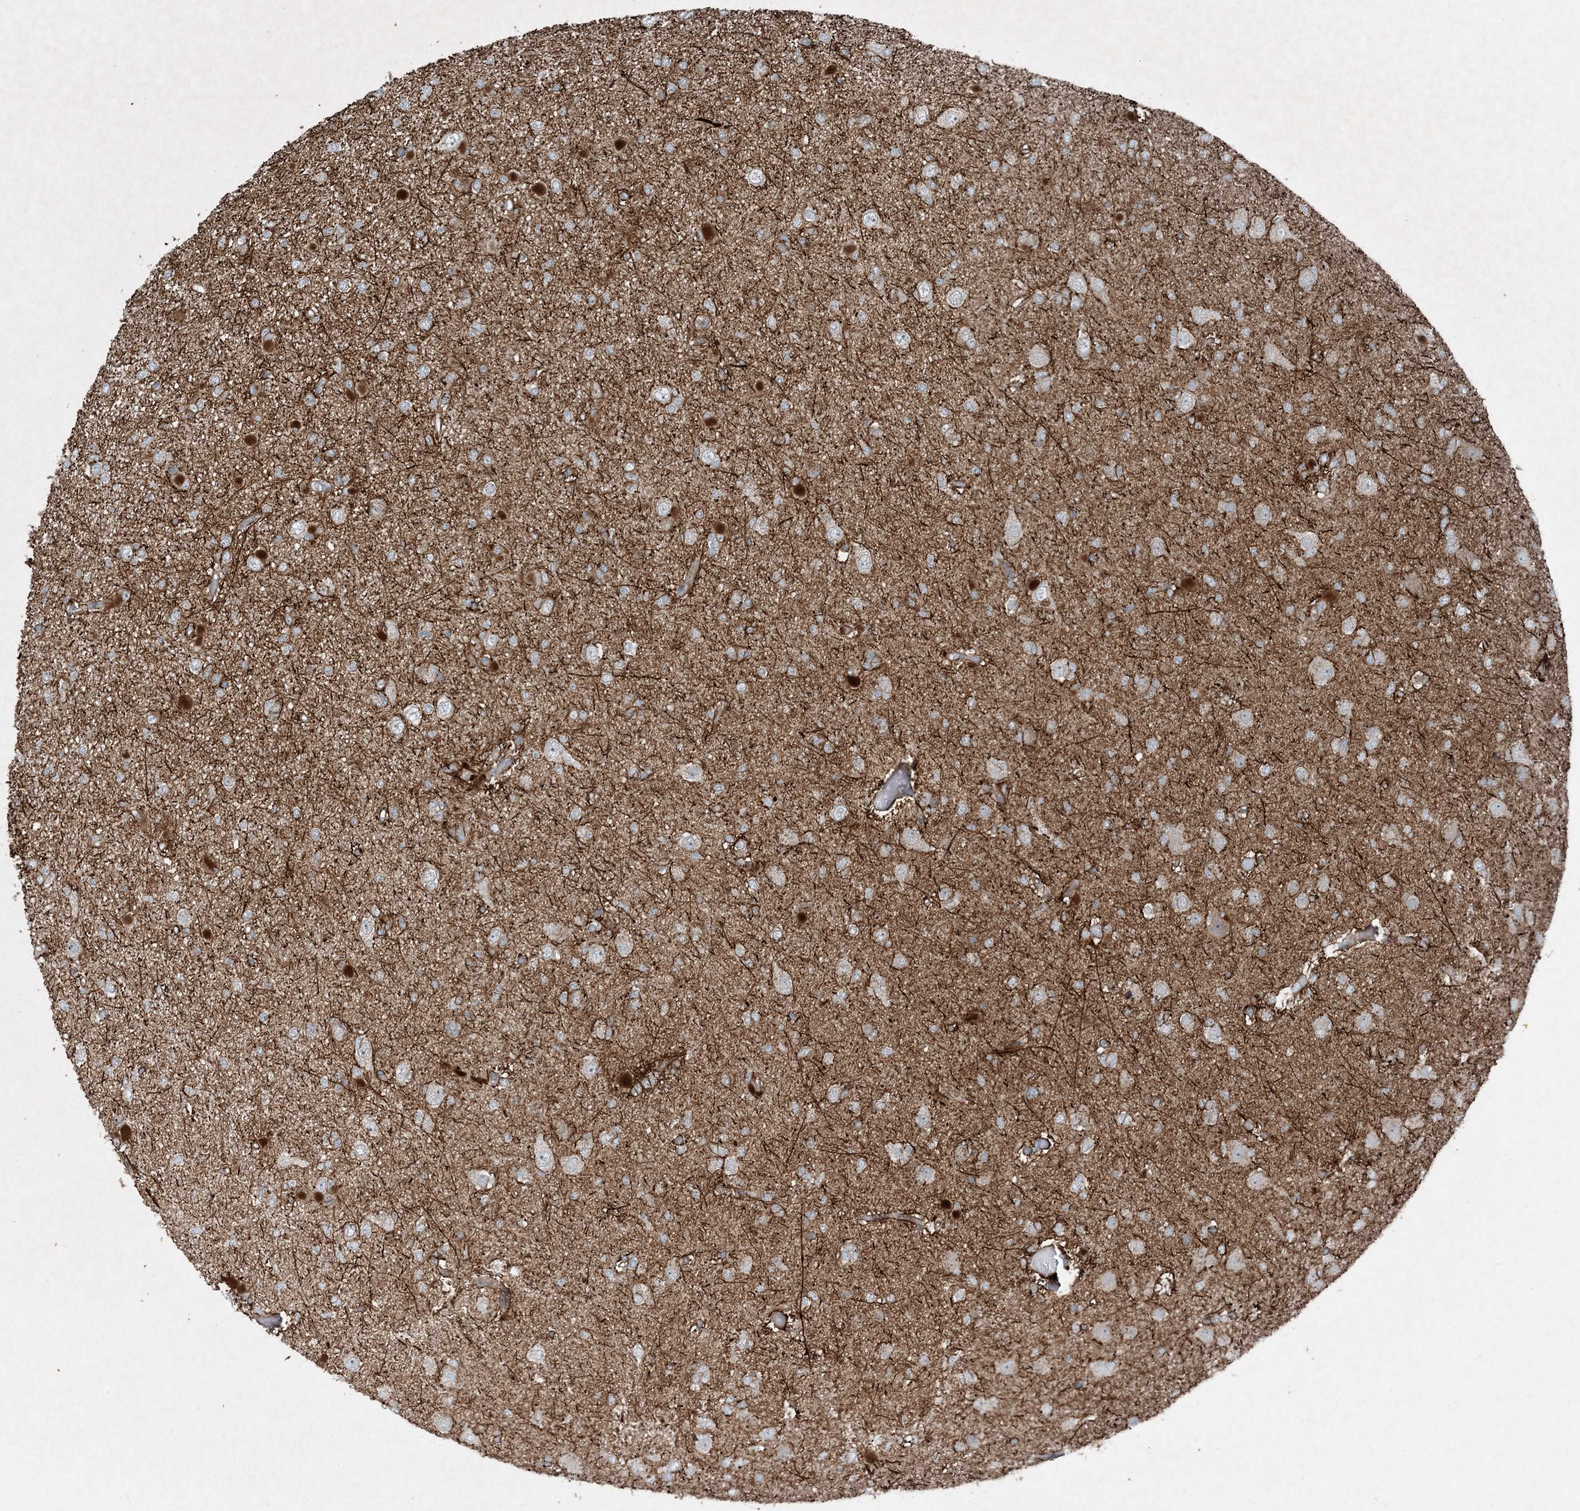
{"staining": {"intensity": "moderate", "quantity": "25%-75%", "location": "cytoplasmic/membranous"}, "tissue": "glioma", "cell_type": "Tumor cells", "image_type": "cancer", "snomed": [{"axis": "morphology", "description": "Glioma, malignant, Low grade"}, {"axis": "topography", "description": "Brain"}], "caption": "Immunohistochemical staining of malignant low-grade glioma demonstrates medium levels of moderate cytoplasmic/membranous protein staining in approximately 25%-75% of tumor cells. The staining was performed using DAB (3,3'-diaminobenzidine), with brown indicating positive protein expression. Nuclei are stained blue with hematoxylin.", "gene": "MITD1", "patient": {"sex": "female", "age": 22}}